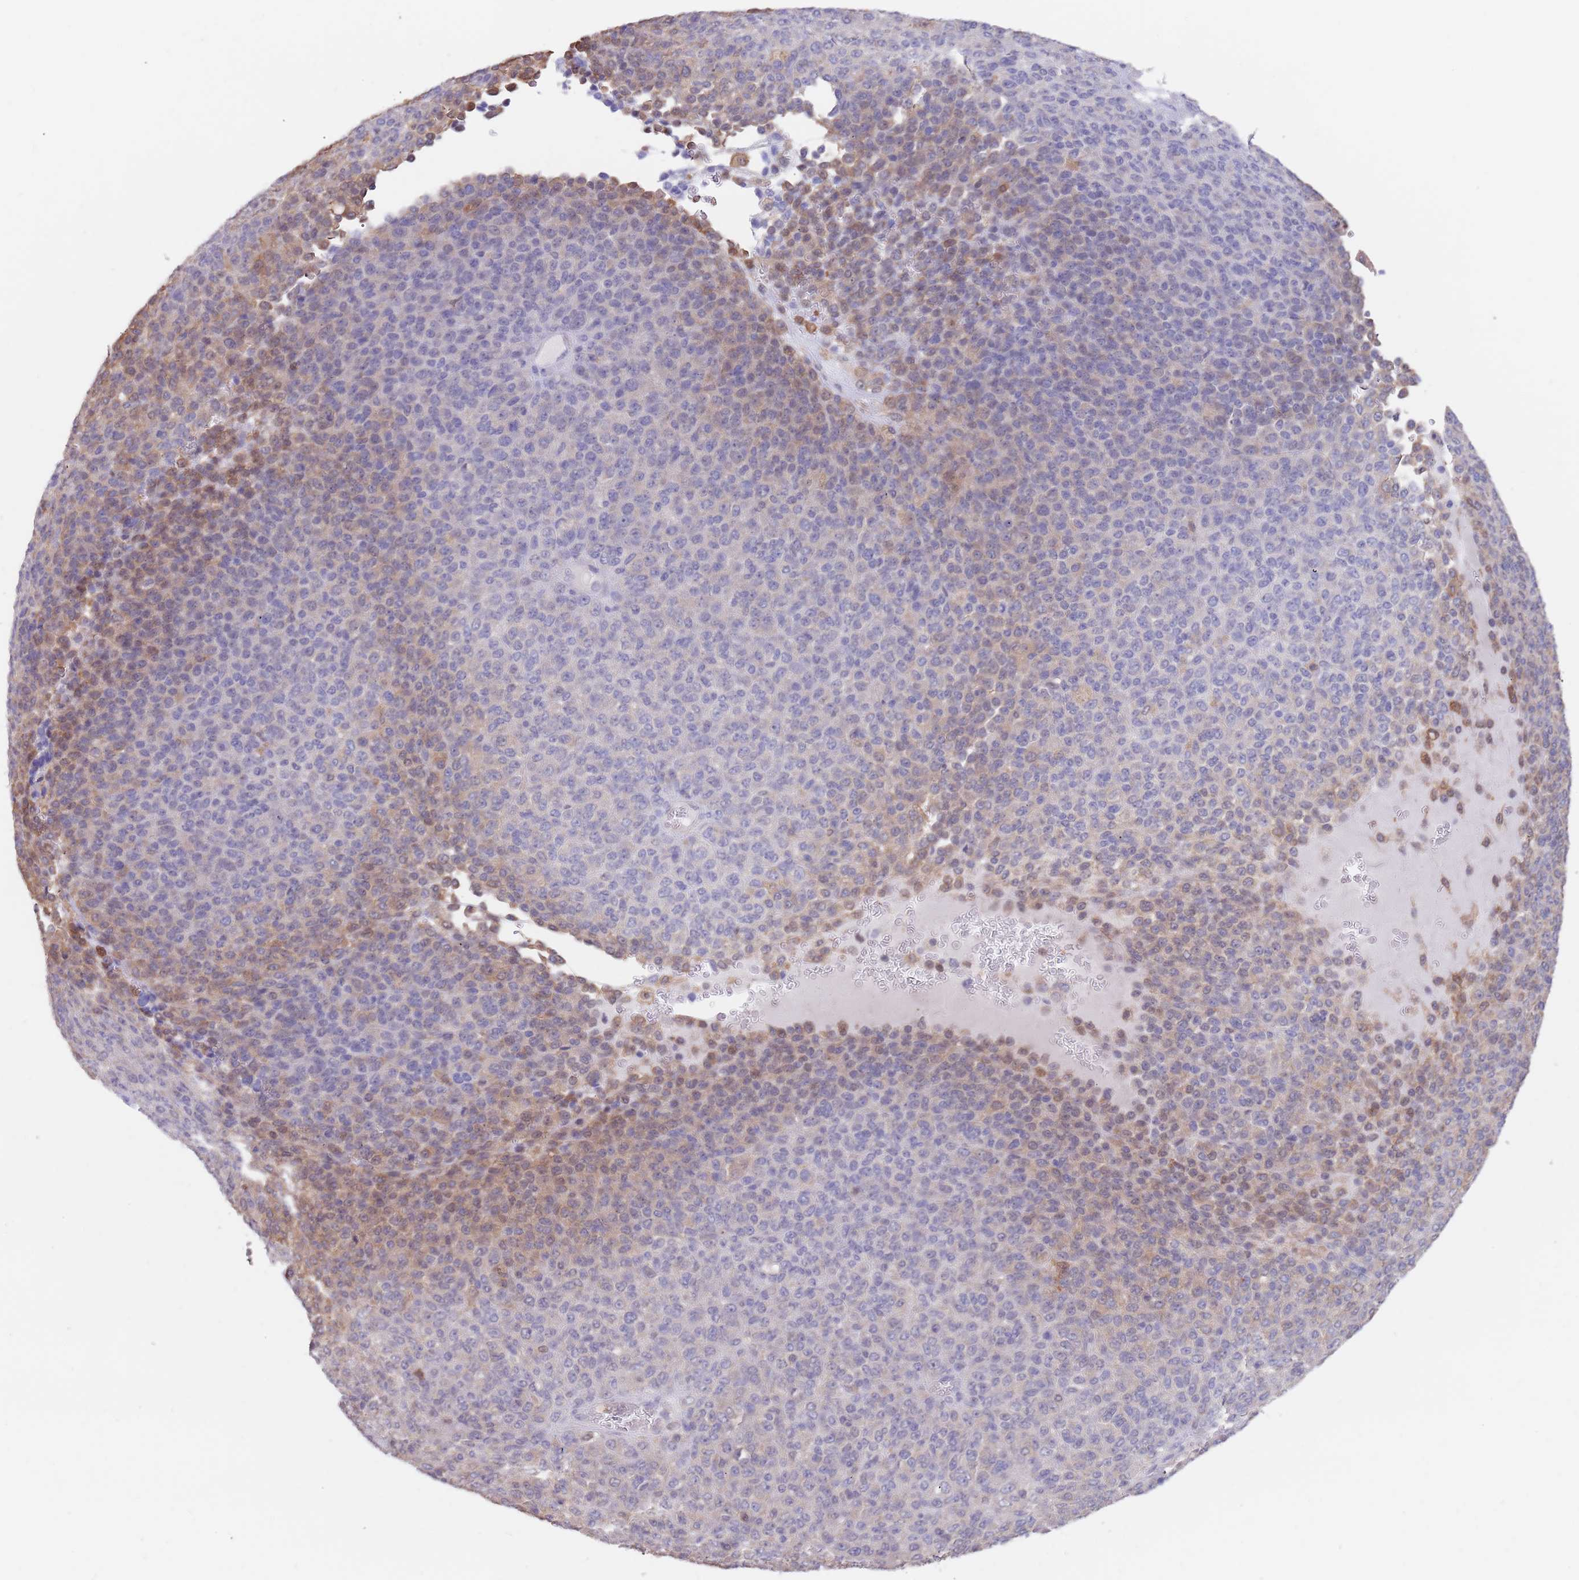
{"staining": {"intensity": "moderate", "quantity": "<25%", "location": "cytoplasmic/membranous,nuclear"}, "tissue": "melanoma", "cell_type": "Tumor cells", "image_type": "cancer", "snomed": [{"axis": "morphology", "description": "Malignant melanoma, Metastatic site"}, {"axis": "topography", "description": "Brain"}], "caption": "Malignant melanoma (metastatic site) tissue demonstrates moderate cytoplasmic/membranous and nuclear positivity in about <25% of tumor cells, visualized by immunohistochemistry. The staining was performed using DAB to visualize the protein expression in brown, while the nuclei were stained in blue with hematoxylin (Magnification: 20x).", "gene": "AP5S1", "patient": {"sex": "female", "age": 56}}